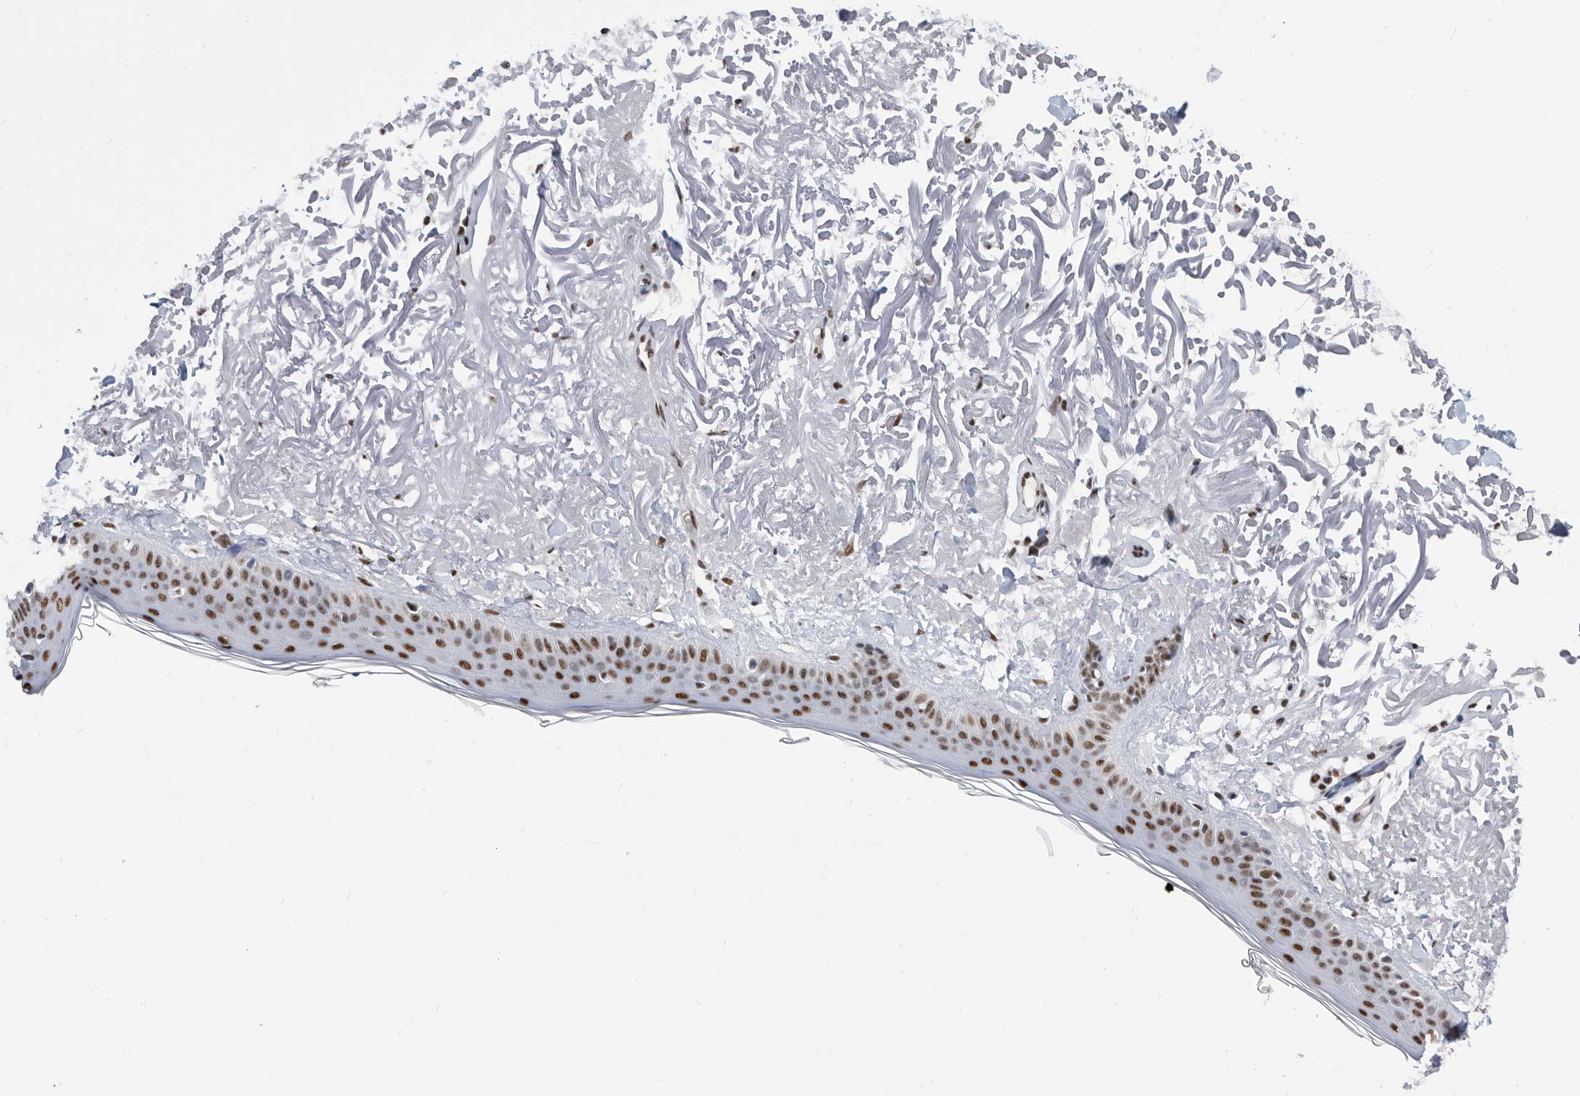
{"staining": {"intensity": "moderate", "quantity": ">75%", "location": "nuclear"}, "tissue": "skin", "cell_type": "Fibroblasts", "image_type": "normal", "snomed": [{"axis": "morphology", "description": "Normal tissue, NOS"}, {"axis": "topography", "description": "Skin"}, {"axis": "topography", "description": "Skeletal muscle"}], "caption": "High-magnification brightfield microscopy of normal skin stained with DAB (brown) and counterstained with hematoxylin (blue). fibroblasts exhibit moderate nuclear positivity is identified in about>75% of cells.", "gene": "SF3A1", "patient": {"sex": "male", "age": 83}}